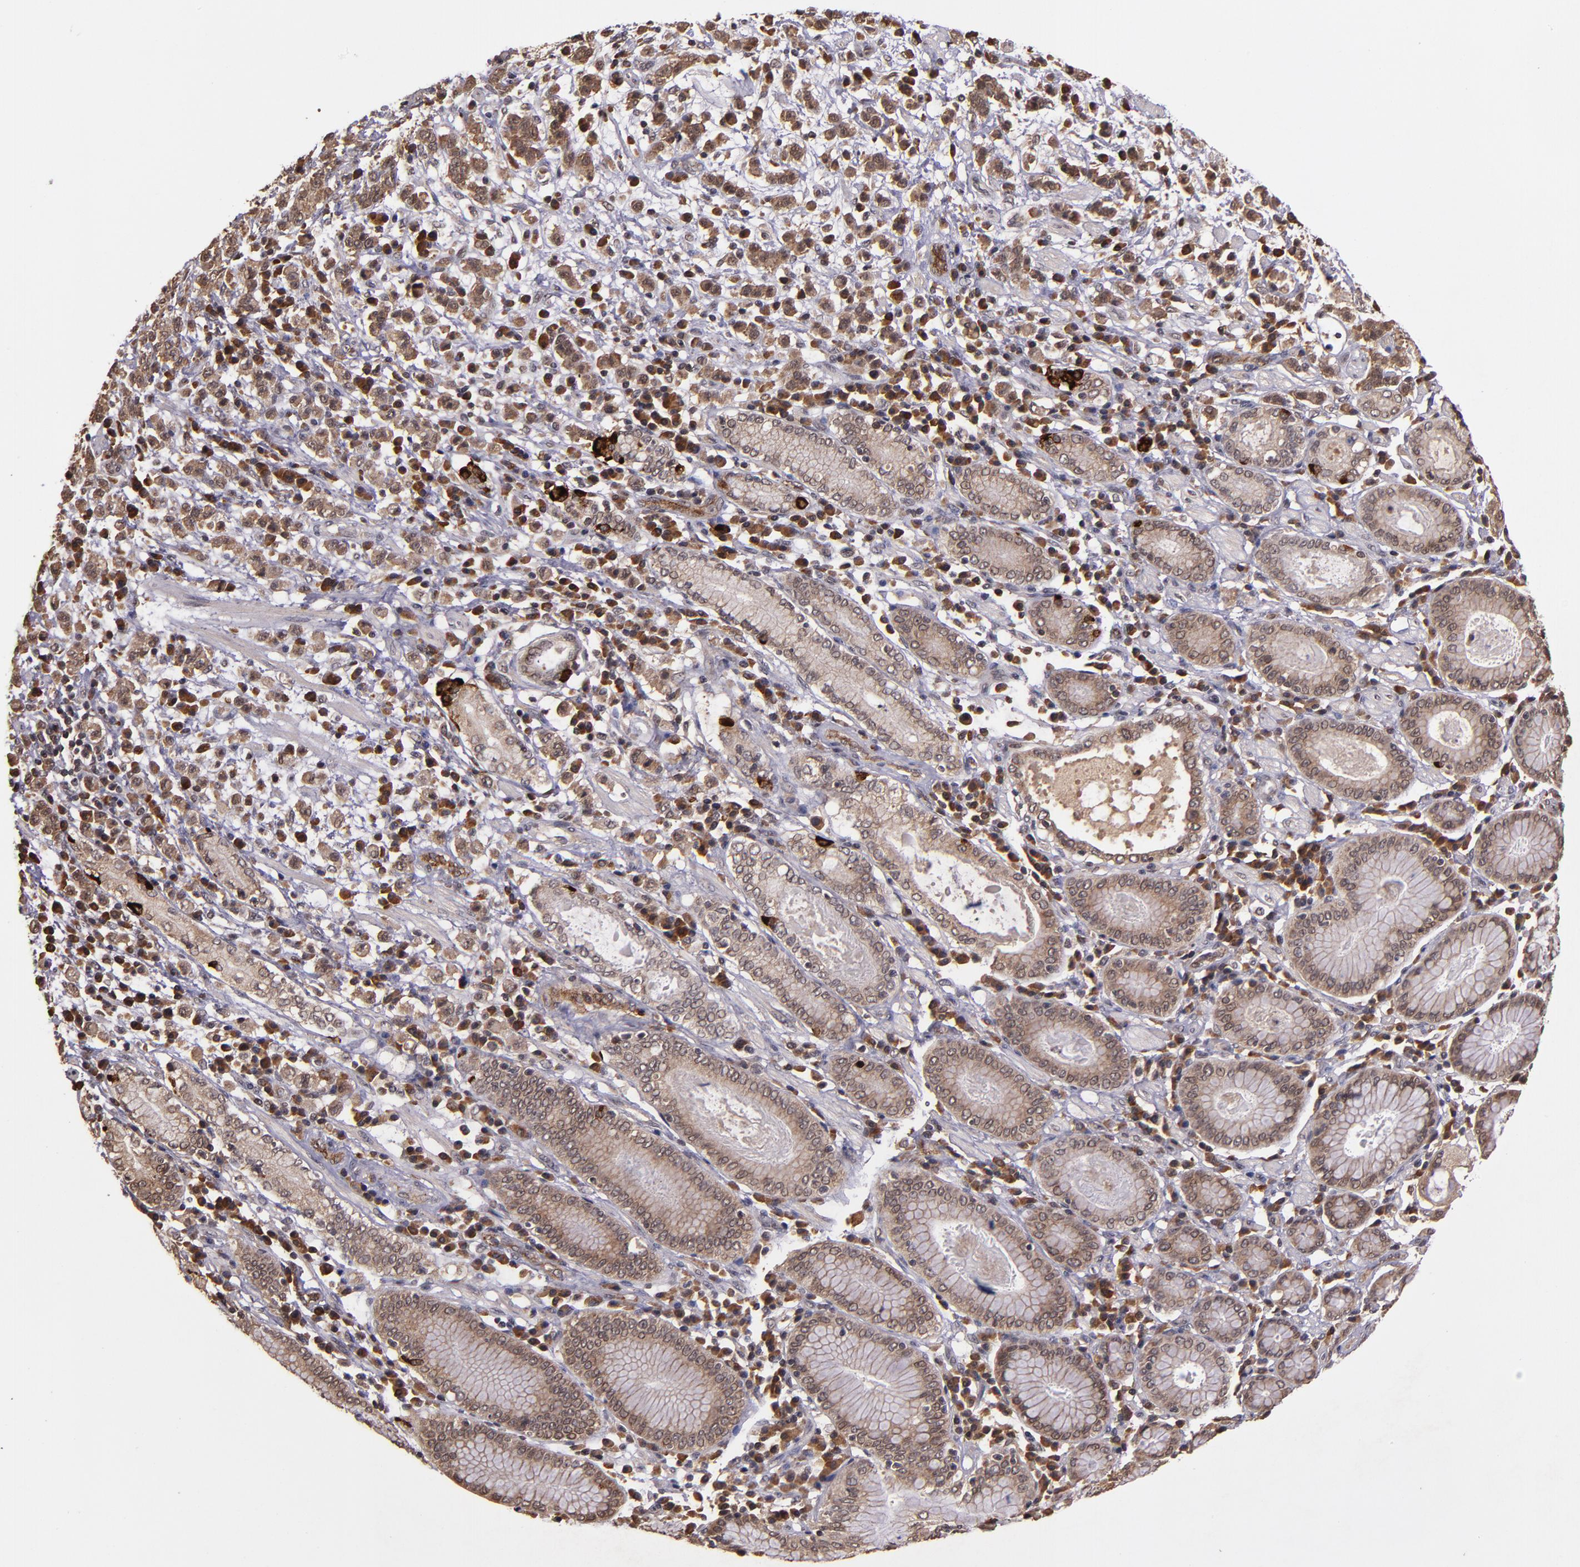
{"staining": {"intensity": "moderate", "quantity": ">75%", "location": "cytoplasmic/membranous"}, "tissue": "stomach cancer", "cell_type": "Tumor cells", "image_type": "cancer", "snomed": [{"axis": "morphology", "description": "Adenocarcinoma, NOS"}, {"axis": "topography", "description": "Stomach, lower"}], "caption": "Protein staining reveals moderate cytoplasmic/membranous expression in about >75% of tumor cells in stomach cancer (adenocarcinoma).", "gene": "RIOK3", "patient": {"sex": "male", "age": 88}}